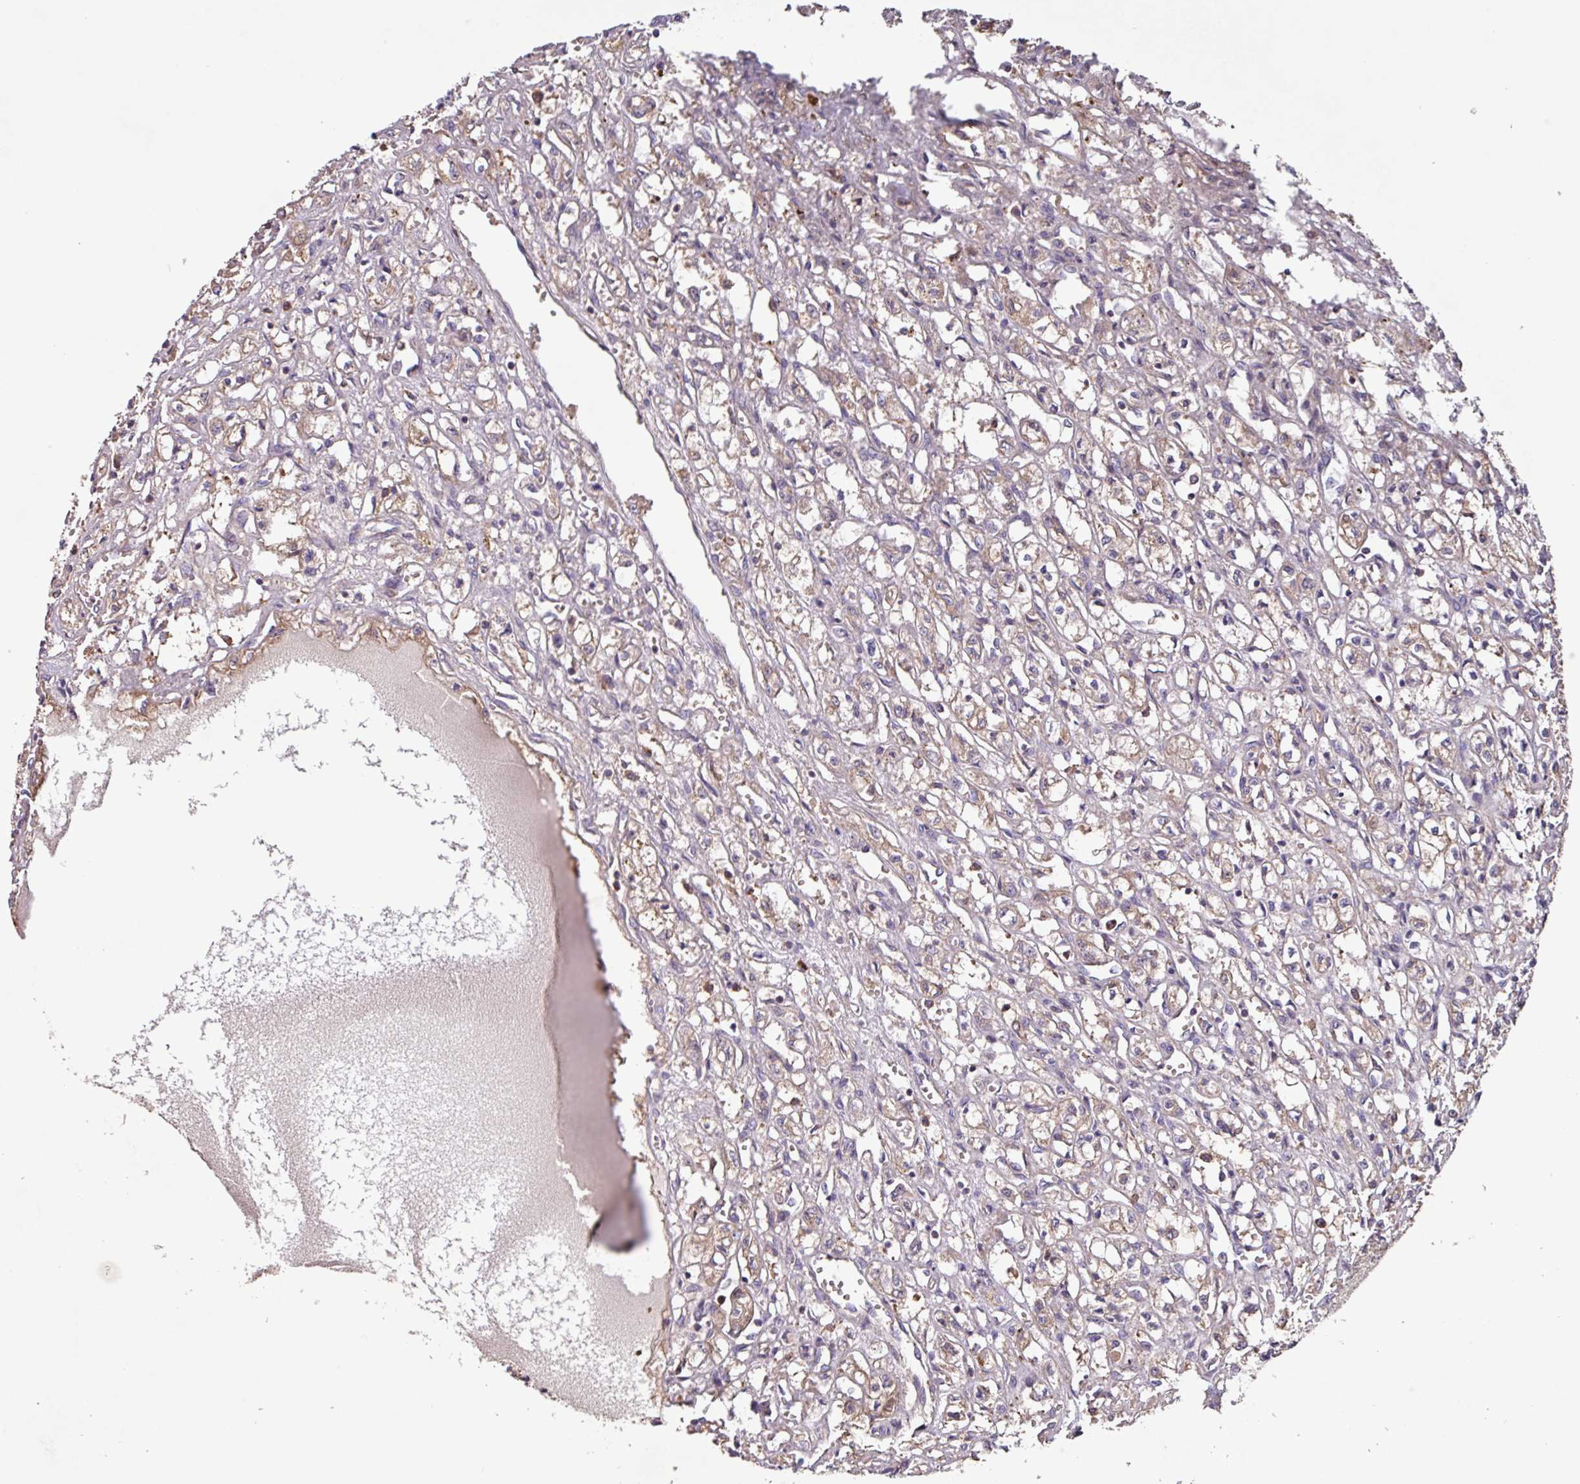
{"staining": {"intensity": "negative", "quantity": "none", "location": "none"}, "tissue": "renal cancer", "cell_type": "Tumor cells", "image_type": "cancer", "snomed": [{"axis": "morphology", "description": "Adenocarcinoma, NOS"}, {"axis": "topography", "description": "Kidney"}], "caption": "Tumor cells are negative for protein expression in human adenocarcinoma (renal).", "gene": "PTPRQ", "patient": {"sex": "male", "age": 56}}